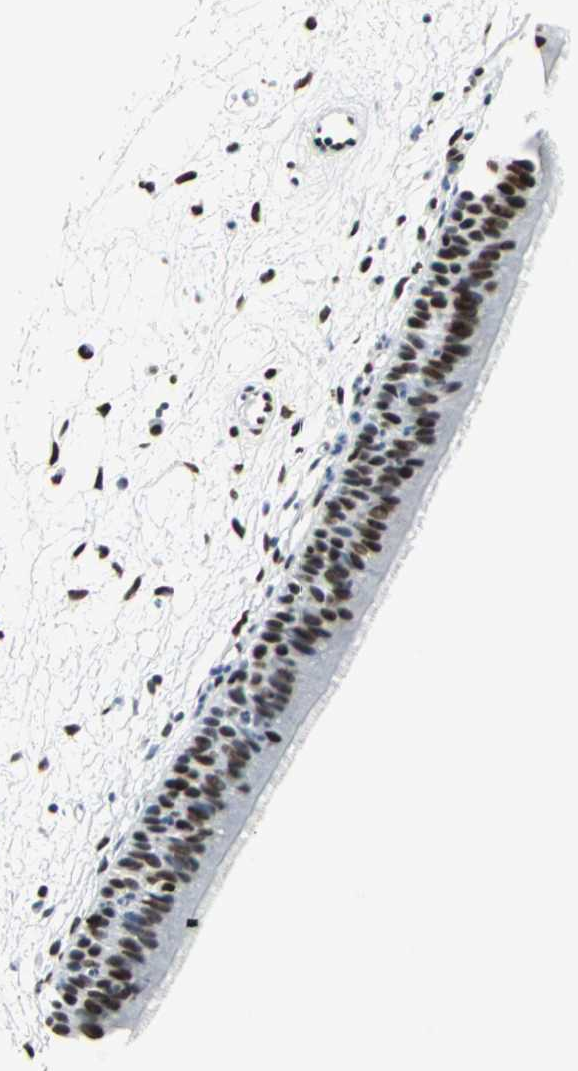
{"staining": {"intensity": "strong", "quantity": ">75%", "location": "nuclear"}, "tissue": "nasopharynx", "cell_type": "Respiratory epithelial cells", "image_type": "normal", "snomed": [{"axis": "morphology", "description": "Normal tissue, NOS"}, {"axis": "topography", "description": "Nasopharynx"}], "caption": "Nasopharynx was stained to show a protein in brown. There is high levels of strong nuclear positivity in about >75% of respiratory epithelial cells.", "gene": "HDAC2", "patient": {"sex": "female", "age": 54}}